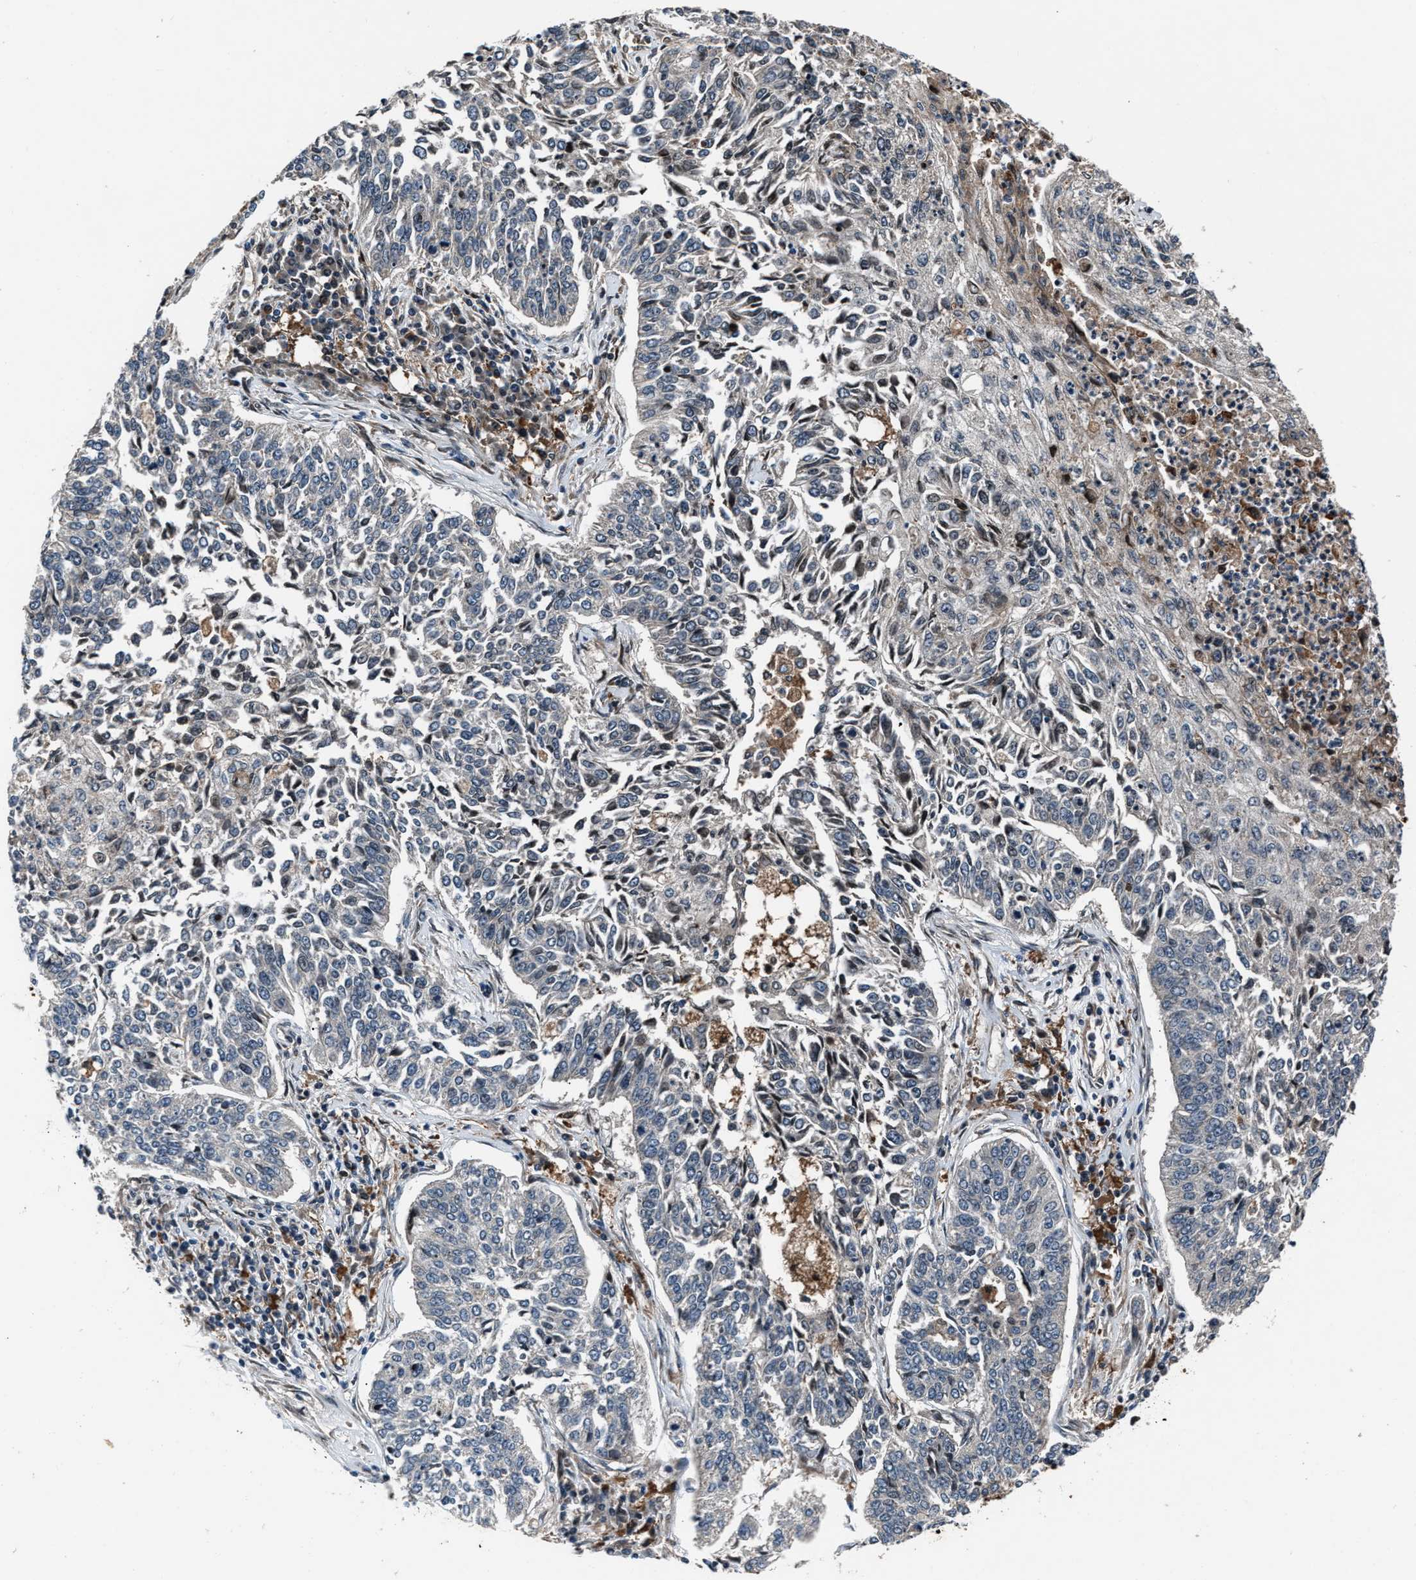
{"staining": {"intensity": "negative", "quantity": "none", "location": "none"}, "tissue": "lung cancer", "cell_type": "Tumor cells", "image_type": "cancer", "snomed": [{"axis": "morphology", "description": "Normal tissue, NOS"}, {"axis": "morphology", "description": "Squamous cell carcinoma, NOS"}, {"axis": "topography", "description": "Cartilage tissue"}, {"axis": "topography", "description": "Bronchus"}, {"axis": "topography", "description": "Lung"}], "caption": "Lung squamous cell carcinoma was stained to show a protein in brown. There is no significant positivity in tumor cells.", "gene": "DYNC2I1", "patient": {"sex": "female", "age": 49}}